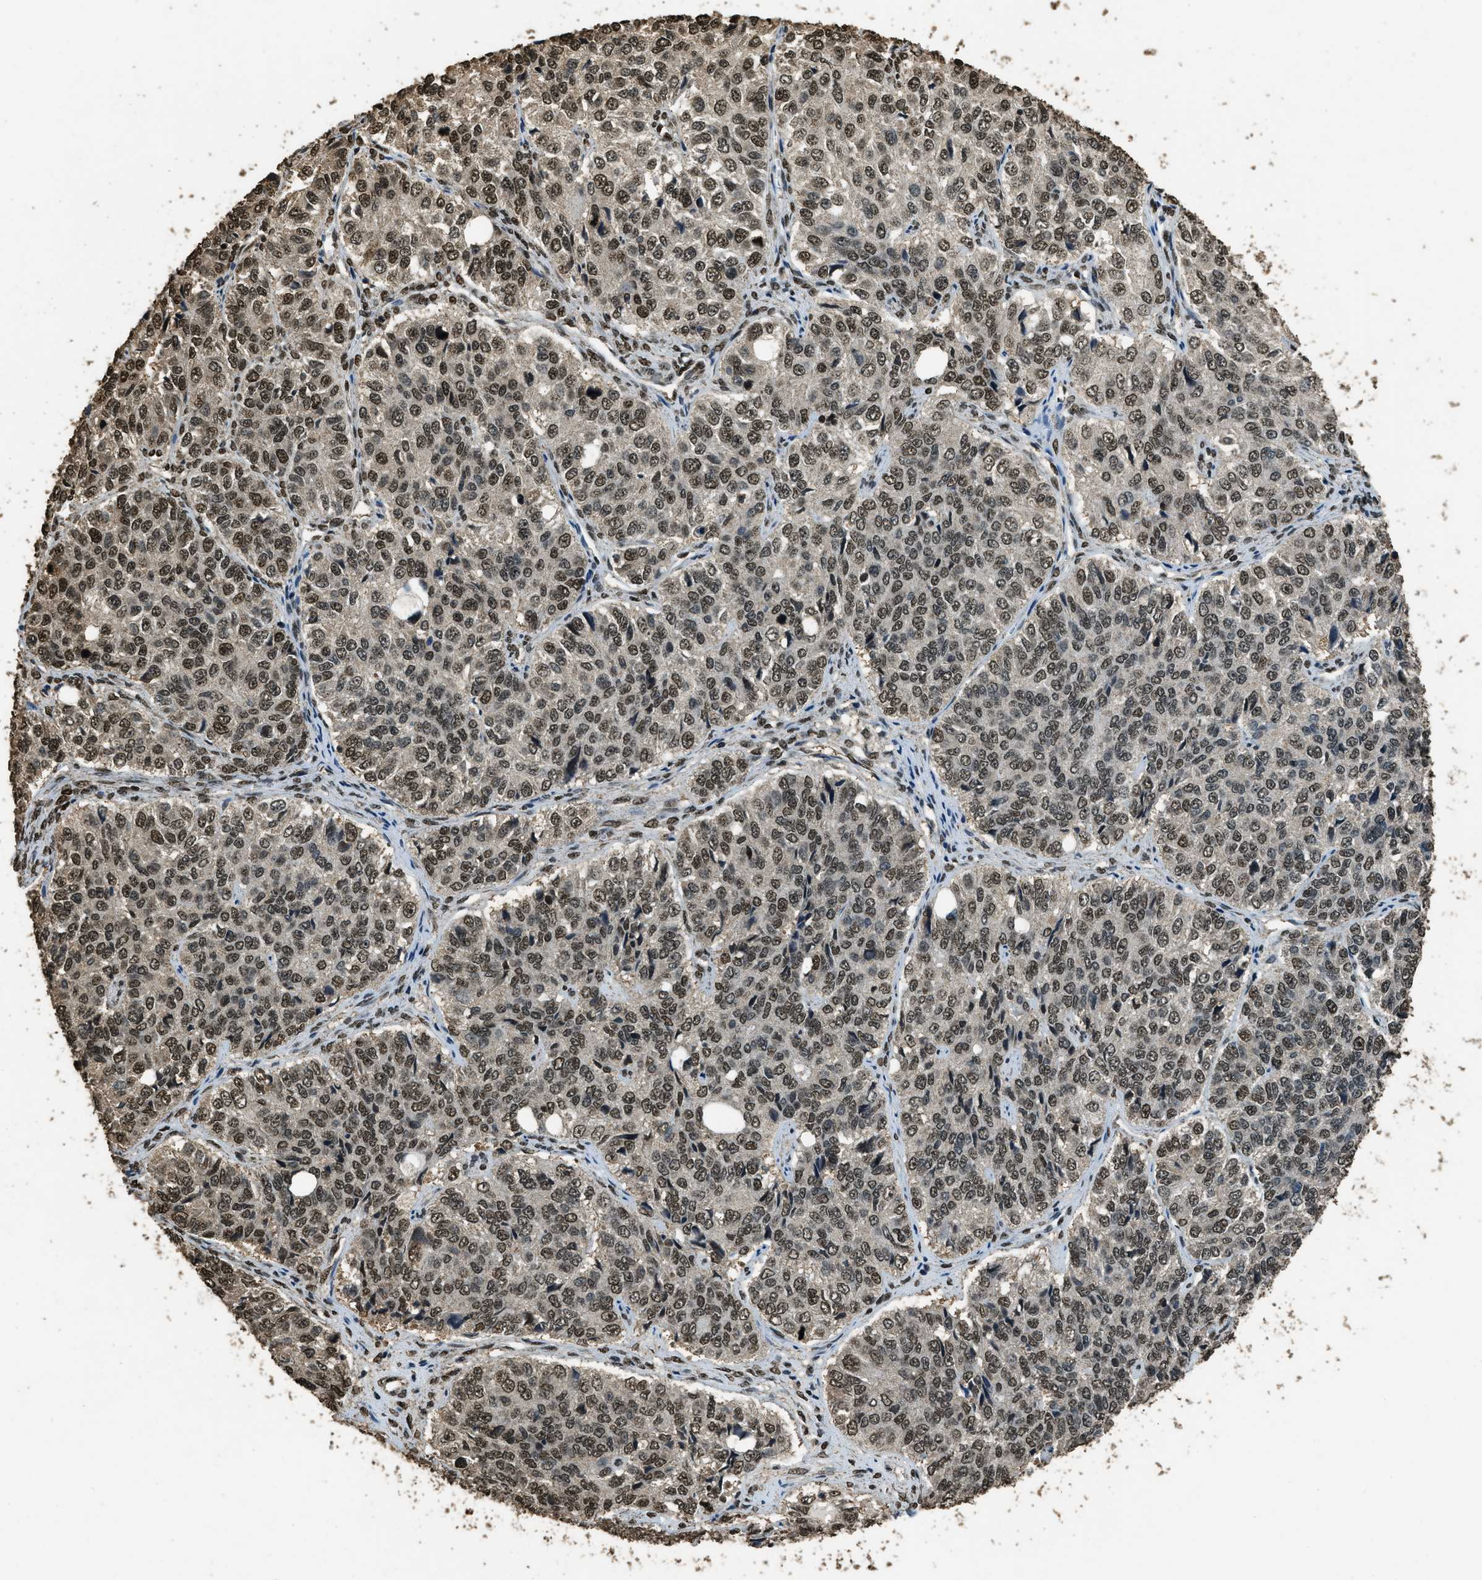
{"staining": {"intensity": "strong", "quantity": ">75%", "location": "nuclear"}, "tissue": "ovarian cancer", "cell_type": "Tumor cells", "image_type": "cancer", "snomed": [{"axis": "morphology", "description": "Carcinoma, endometroid"}, {"axis": "topography", "description": "Ovary"}], "caption": "Immunohistochemical staining of human ovarian cancer exhibits strong nuclear protein staining in approximately >75% of tumor cells.", "gene": "MYB", "patient": {"sex": "female", "age": 51}}